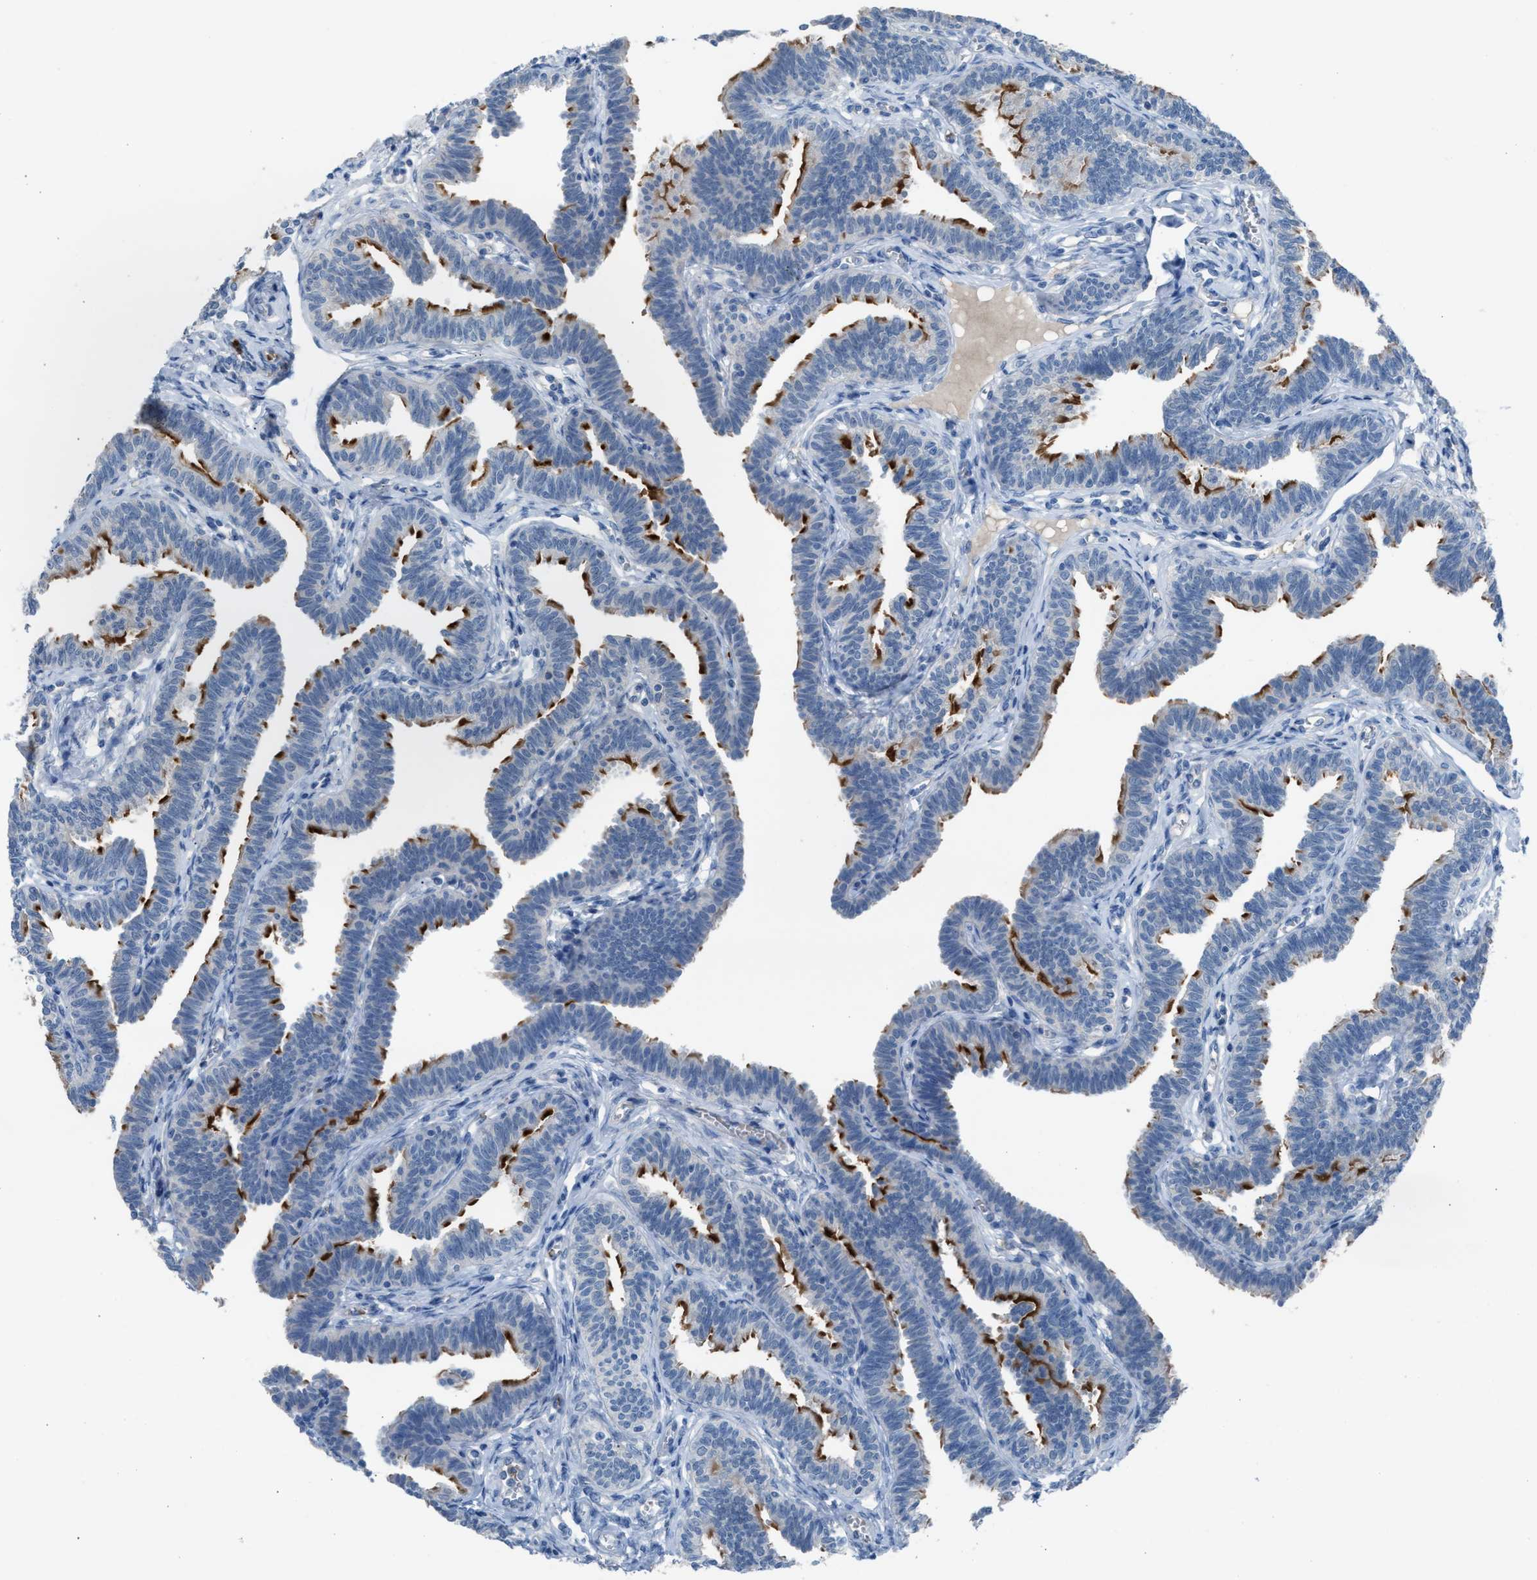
{"staining": {"intensity": "strong", "quantity": "<25%", "location": "cytoplasmic/membranous"}, "tissue": "fallopian tube", "cell_type": "Glandular cells", "image_type": "normal", "snomed": [{"axis": "morphology", "description": "Normal tissue, NOS"}, {"axis": "topography", "description": "Fallopian tube"}, {"axis": "topography", "description": "Ovary"}], "caption": "IHC of unremarkable human fallopian tube displays medium levels of strong cytoplasmic/membranous staining in approximately <25% of glandular cells.", "gene": "CFAP77", "patient": {"sex": "female", "age": 23}}